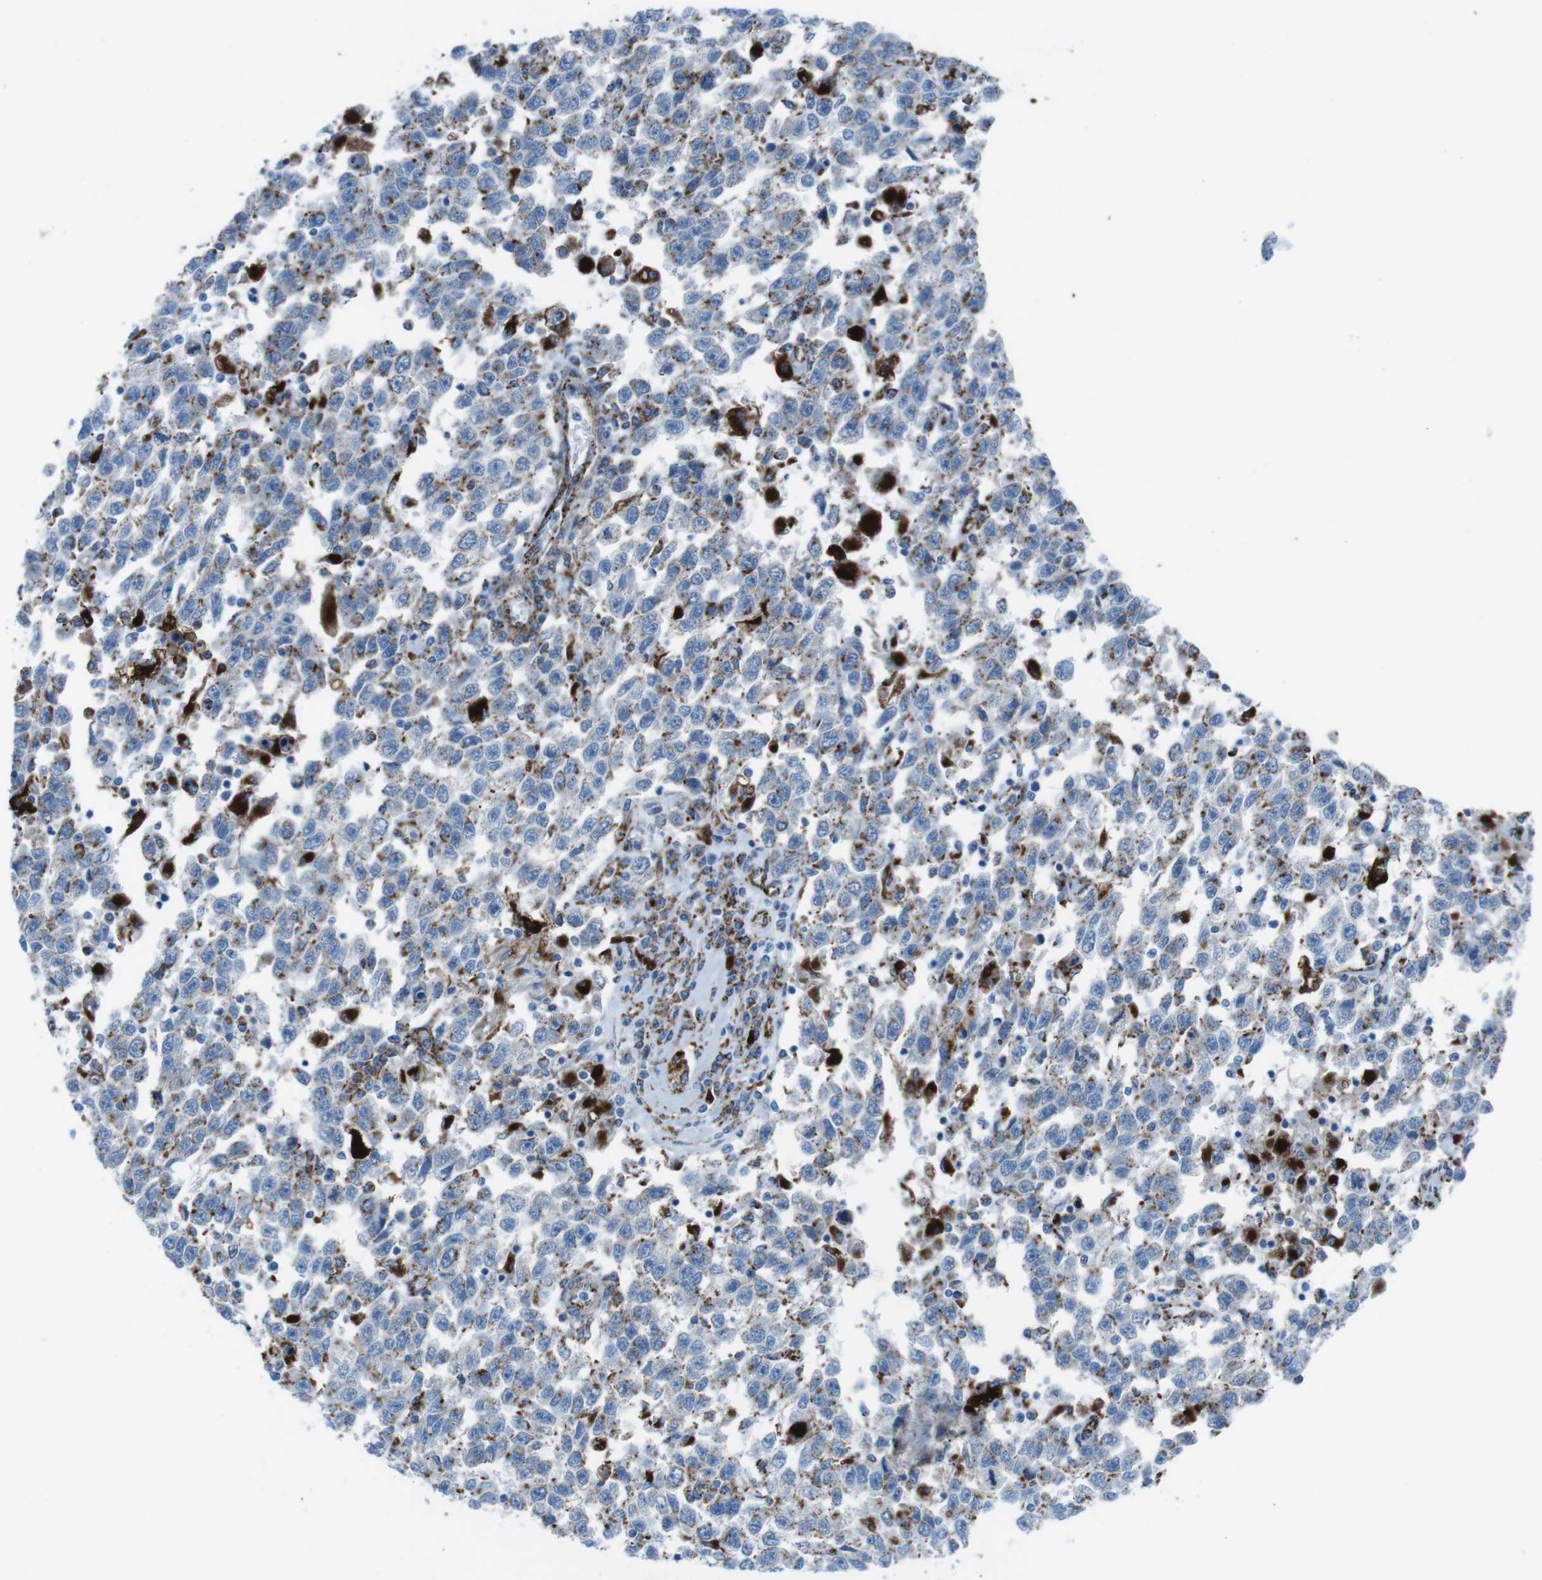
{"staining": {"intensity": "moderate", "quantity": "<25%", "location": "cytoplasmic/membranous"}, "tissue": "testis cancer", "cell_type": "Tumor cells", "image_type": "cancer", "snomed": [{"axis": "morphology", "description": "Seminoma, NOS"}, {"axis": "topography", "description": "Testis"}], "caption": "A high-resolution image shows immunohistochemistry staining of testis seminoma, which reveals moderate cytoplasmic/membranous positivity in approximately <25% of tumor cells.", "gene": "SCARB2", "patient": {"sex": "male", "age": 41}}